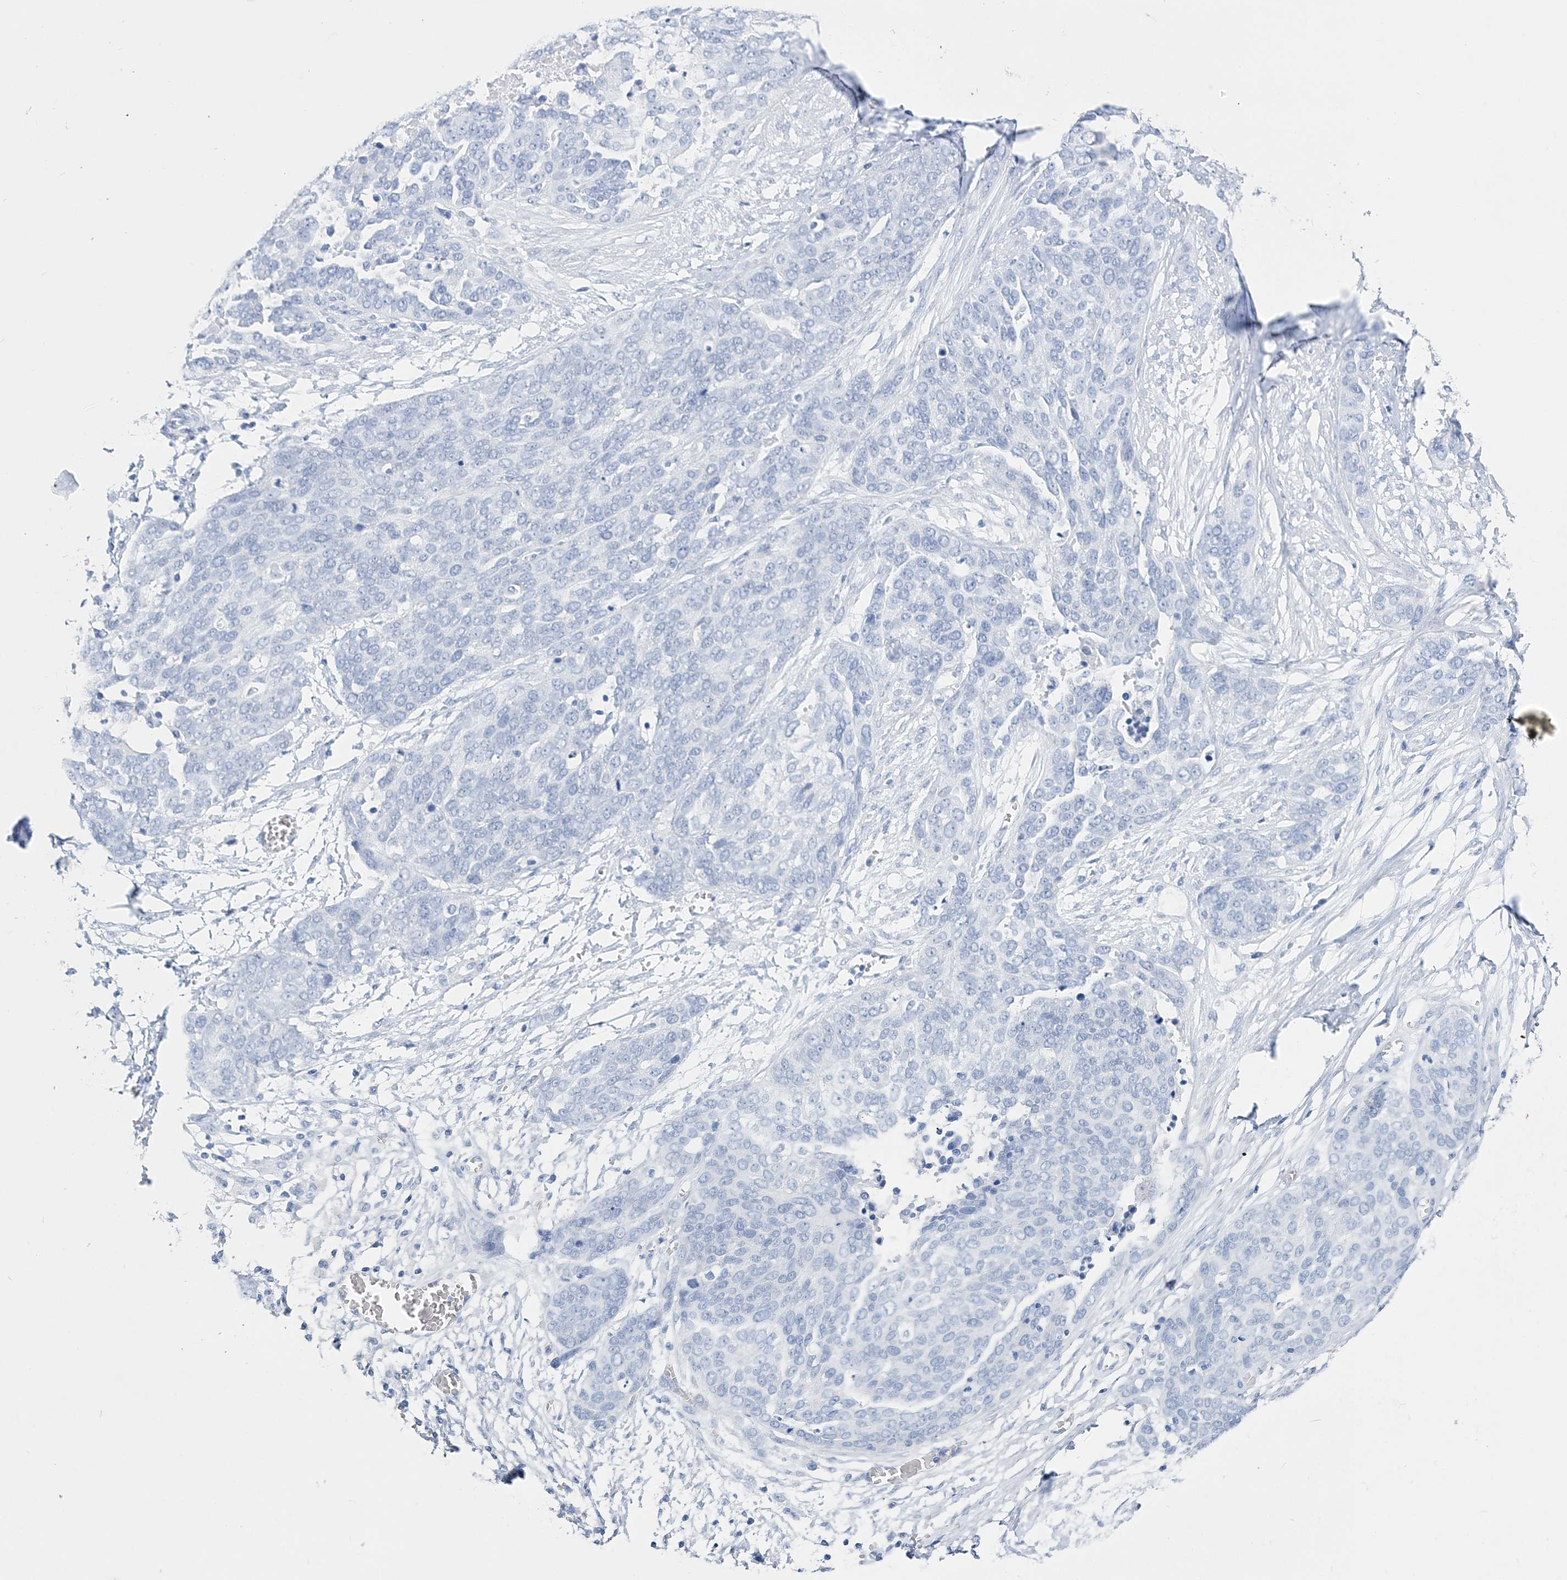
{"staining": {"intensity": "negative", "quantity": "none", "location": "none"}, "tissue": "ovarian cancer", "cell_type": "Tumor cells", "image_type": "cancer", "snomed": [{"axis": "morphology", "description": "Cystadenocarcinoma, serous, NOS"}, {"axis": "topography", "description": "Ovary"}], "caption": "The histopathology image shows no significant staining in tumor cells of ovarian cancer (serous cystadenocarcinoma).", "gene": "TSPYL6", "patient": {"sex": "female", "age": 44}}